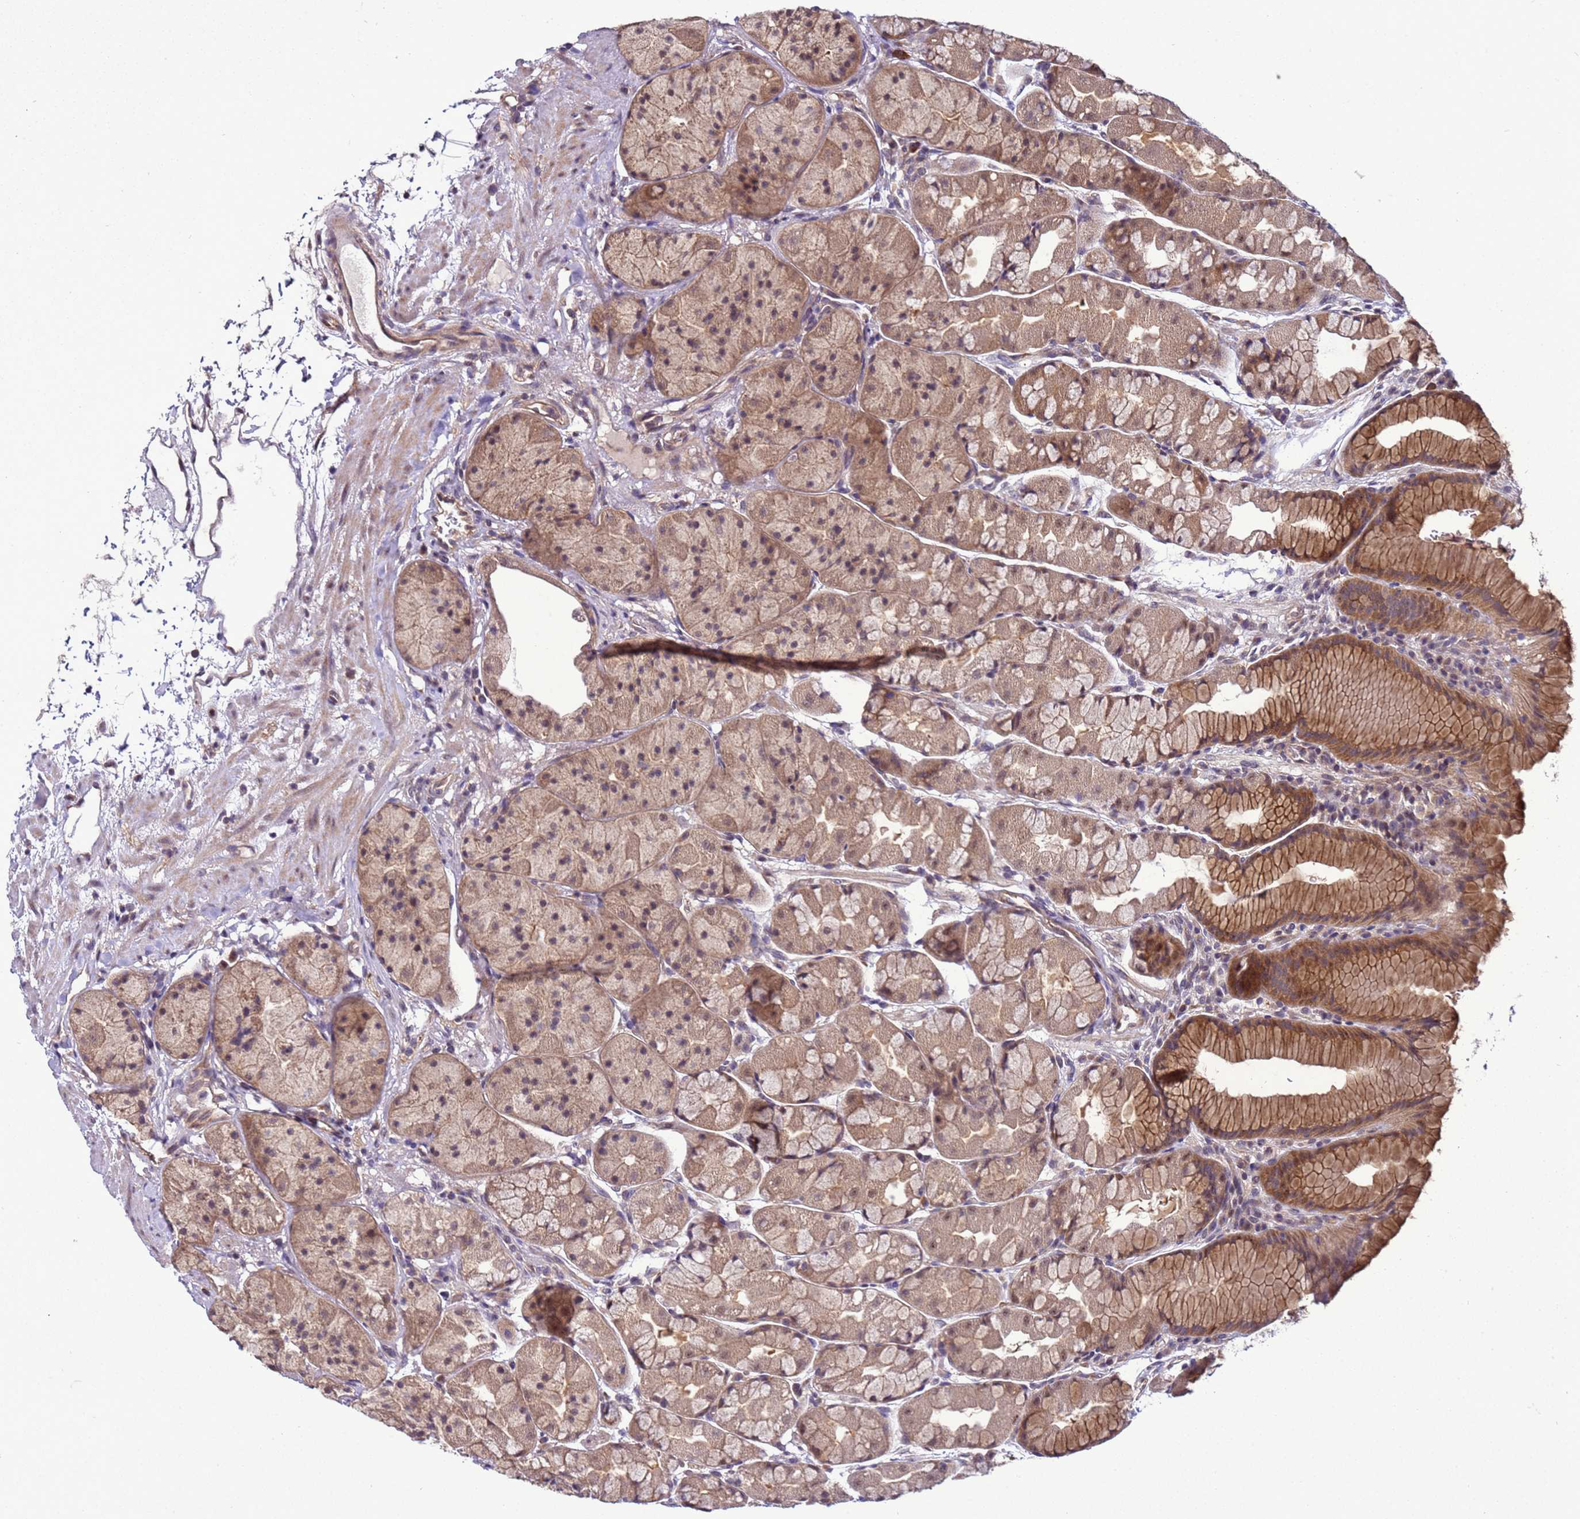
{"staining": {"intensity": "moderate", "quantity": ">75%", "location": "cytoplasmic/membranous,nuclear"}, "tissue": "stomach", "cell_type": "Glandular cells", "image_type": "normal", "snomed": [{"axis": "morphology", "description": "Normal tissue, NOS"}, {"axis": "topography", "description": "Stomach"}], "caption": "Approximately >75% of glandular cells in unremarkable human stomach demonstrate moderate cytoplasmic/membranous,nuclear protein expression as visualized by brown immunohistochemical staining.", "gene": "GEN1", "patient": {"sex": "male", "age": 57}}